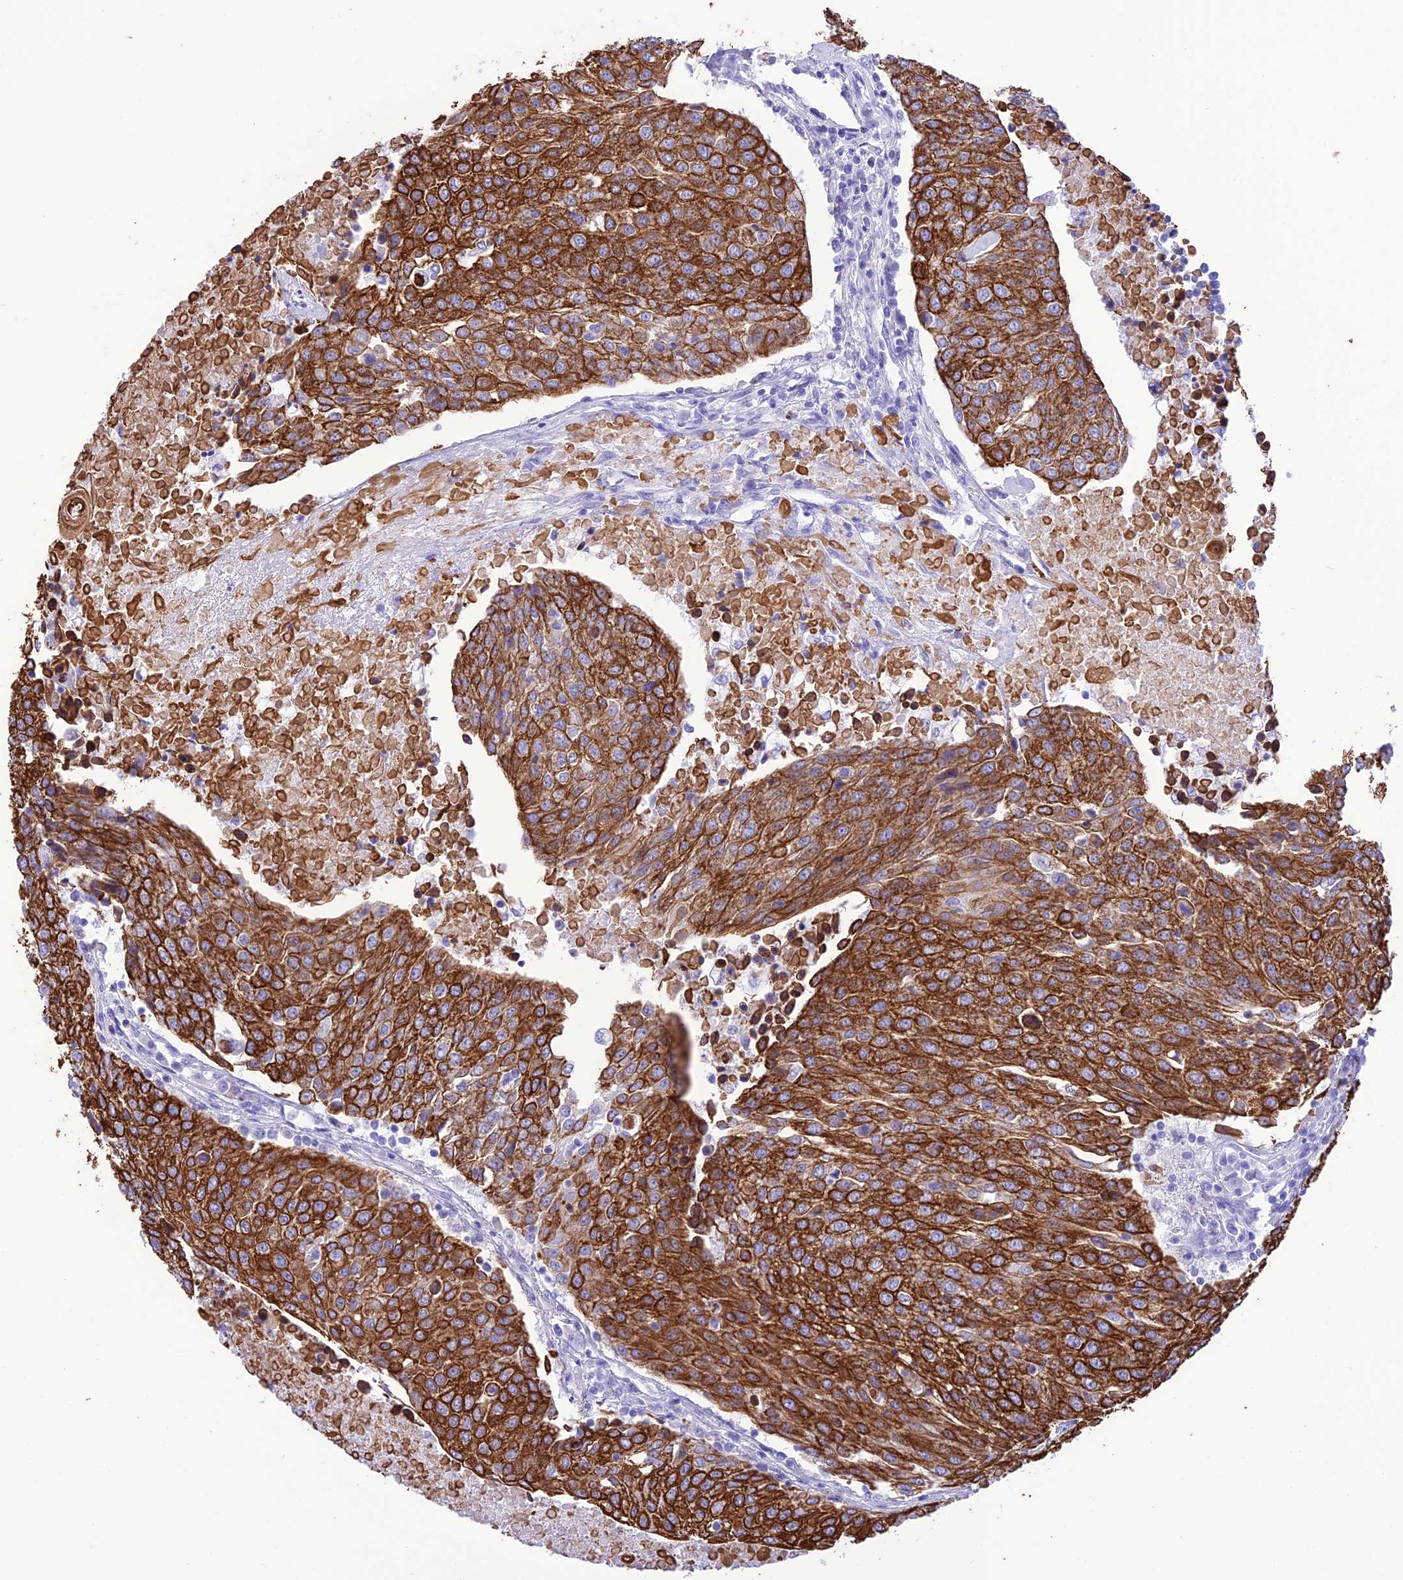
{"staining": {"intensity": "strong", "quantity": ">75%", "location": "cytoplasmic/membranous"}, "tissue": "urothelial cancer", "cell_type": "Tumor cells", "image_type": "cancer", "snomed": [{"axis": "morphology", "description": "Urothelial carcinoma, High grade"}, {"axis": "topography", "description": "Urinary bladder"}], "caption": "An image of high-grade urothelial carcinoma stained for a protein shows strong cytoplasmic/membranous brown staining in tumor cells.", "gene": "VPS52", "patient": {"sex": "female", "age": 85}}